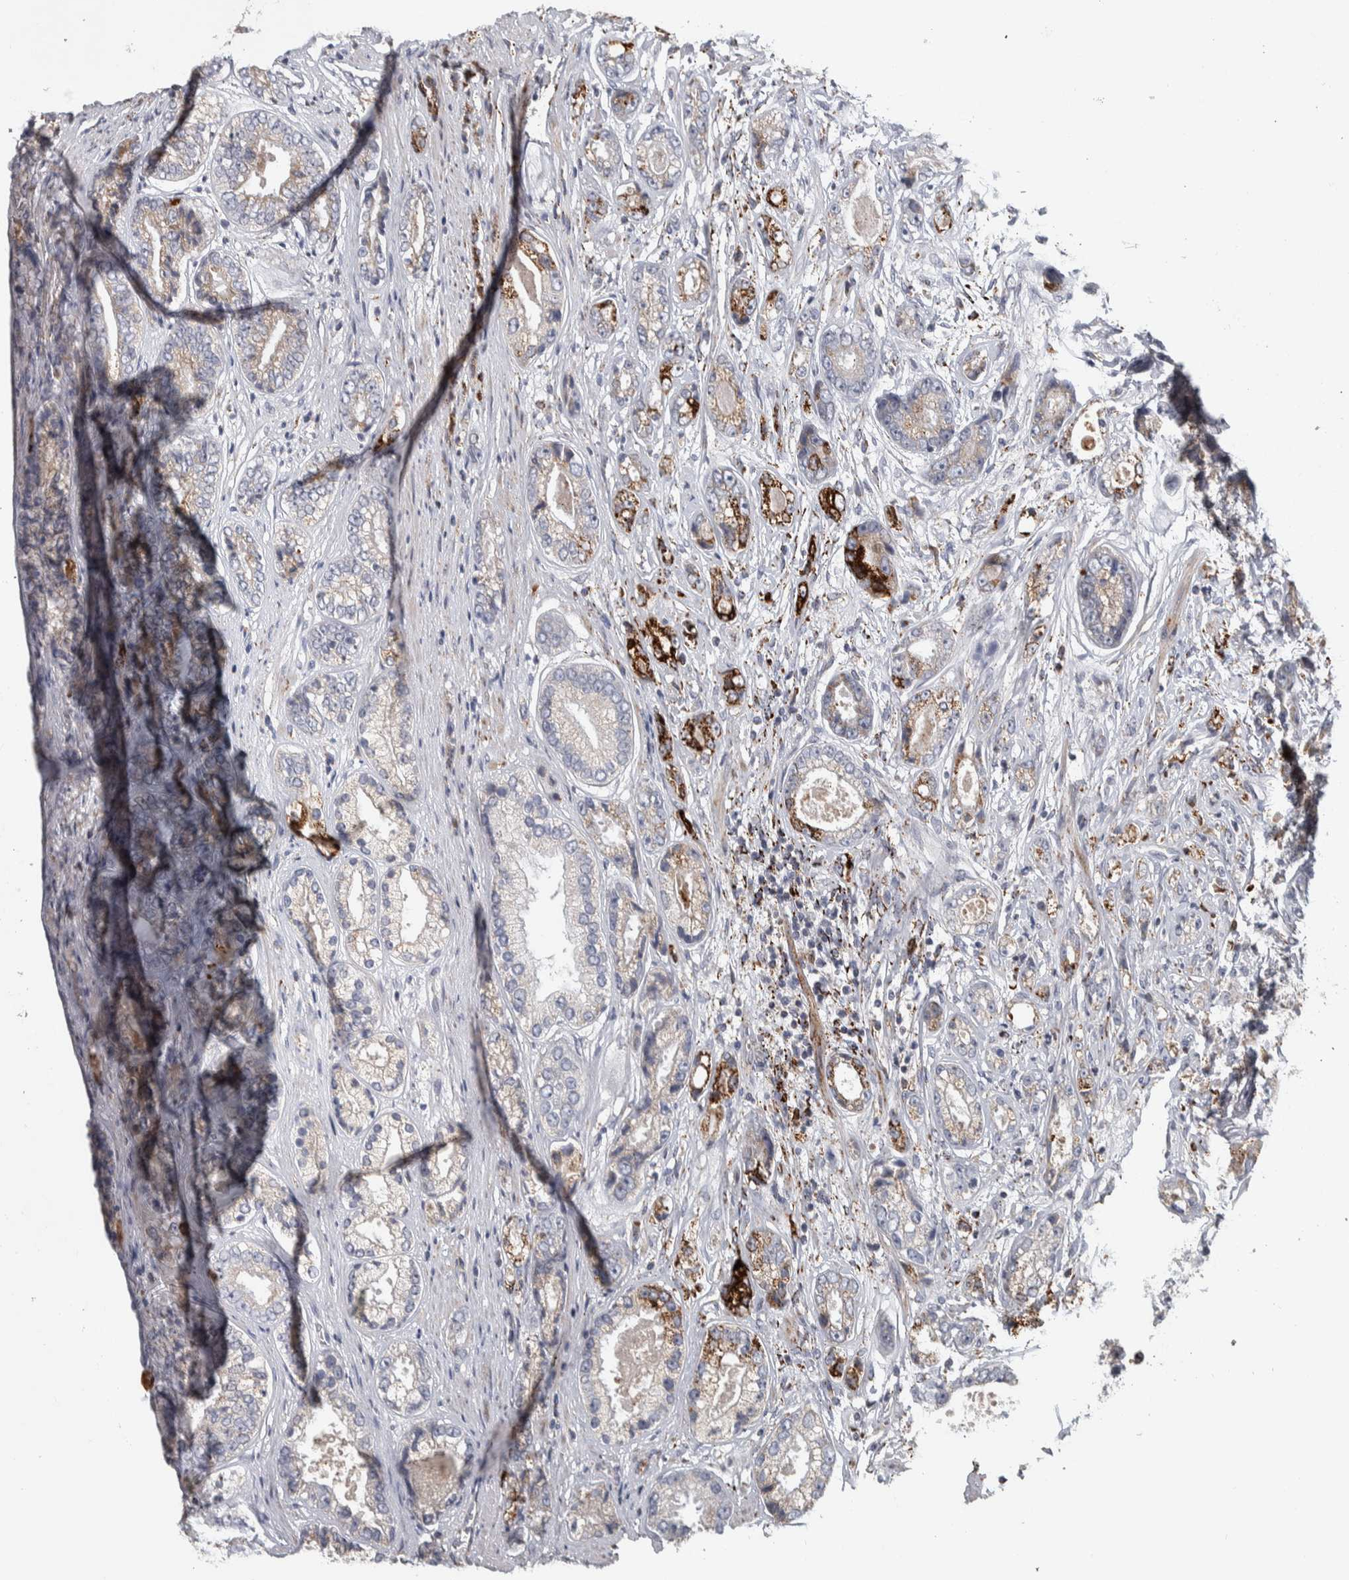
{"staining": {"intensity": "strong", "quantity": "<25%", "location": "cytoplasmic/membranous"}, "tissue": "prostate cancer", "cell_type": "Tumor cells", "image_type": "cancer", "snomed": [{"axis": "morphology", "description": "Adenocarcinoma, High grade"}, {"axis": "topography", "description": "Prostate"}], "caption": "Prostate cancer stained with a brown dye reveals strong cytoplasmic/membranous positive positivity in about <25% of tumor cells.", "gene": "FAM78A", "patient": {"sex": "male", "age": 61}}